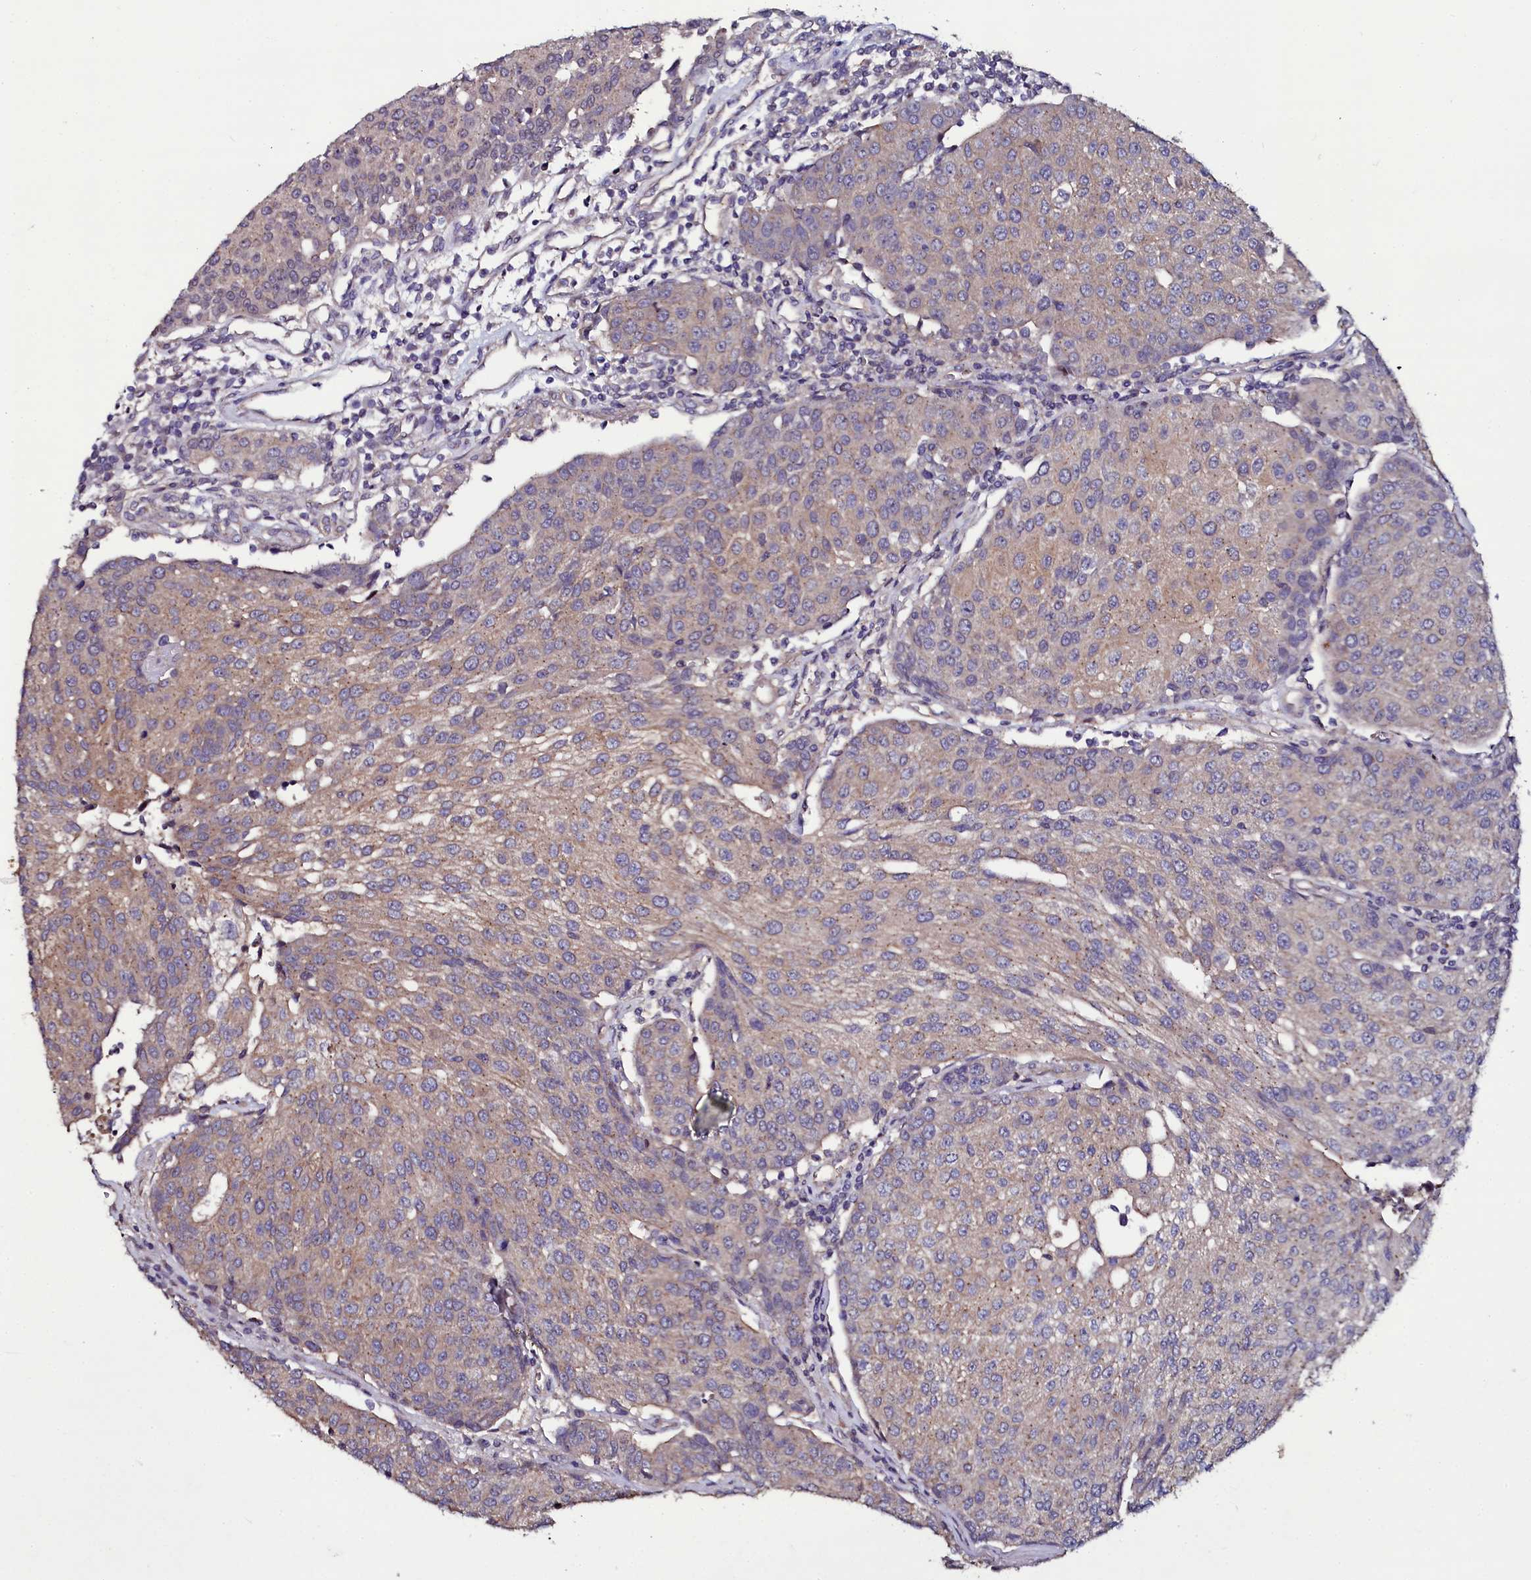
{"staining": {"intensity": "moderate", "quantity": "25%-75%", "location": "cytoplasmic/membranous"}, "tissue": "urothelial cancer", "cell_type": "Tumor cells", "image_type": "cancer", "snomed": [{"axis": "morphology", "description": "Urothelial carcinoma, High grade"}, {"axis": "topography", "description": "Urinary bladder"}], "caption": "A medium amount of moderate cytoplasmic/membranous staining is appreciated in approximately 25%-75% of tumor cells in high-grade urothelial carcinoma tissue.", "gene": "USPL1", "patient": {"sex": "female", "age": 85}}